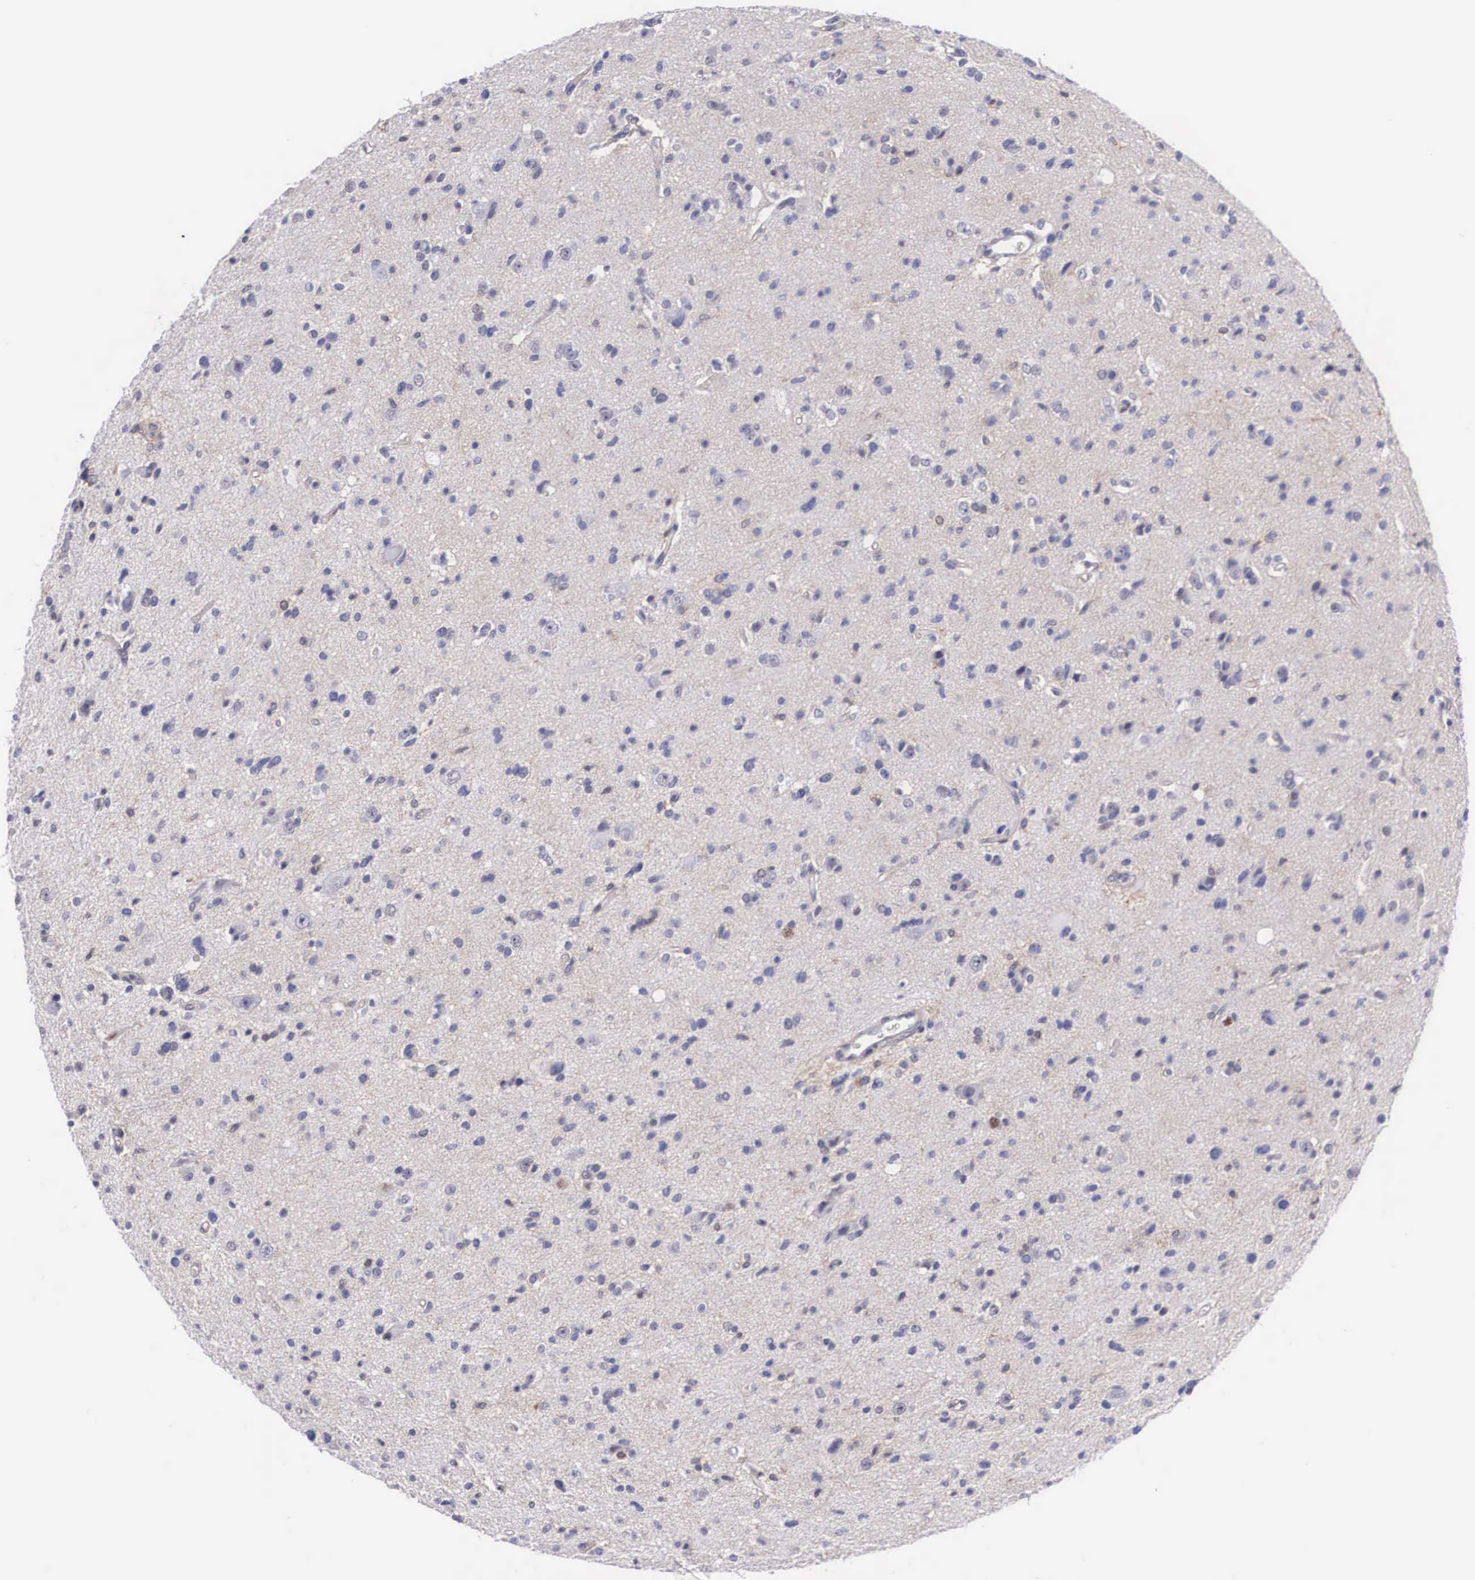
{"staining": {"intensity": "negative", "quantity": "none", "location": "none"}, "tissue": "glioma", "cell_type": "Tumor cells", "image_type": "cancer", "snomed": [{"axis": "morphology", "description": "Glioma, malignant, Low grade"}, {"axis": "topography", "description": "Brain"}], "caption": "High magnification brightfield microscopy of malignant low-grade glioma stained with DAB (brown) and counterstained with hematoxylin (blue): tumor cells show no significant expression. (Stains: DAB IHC with hematoxylin counter stain, Microscopy: brightfield microscopy at high magnification).", "gene": "NR4A2", "patient": {"sex": "female", "age": 46}}